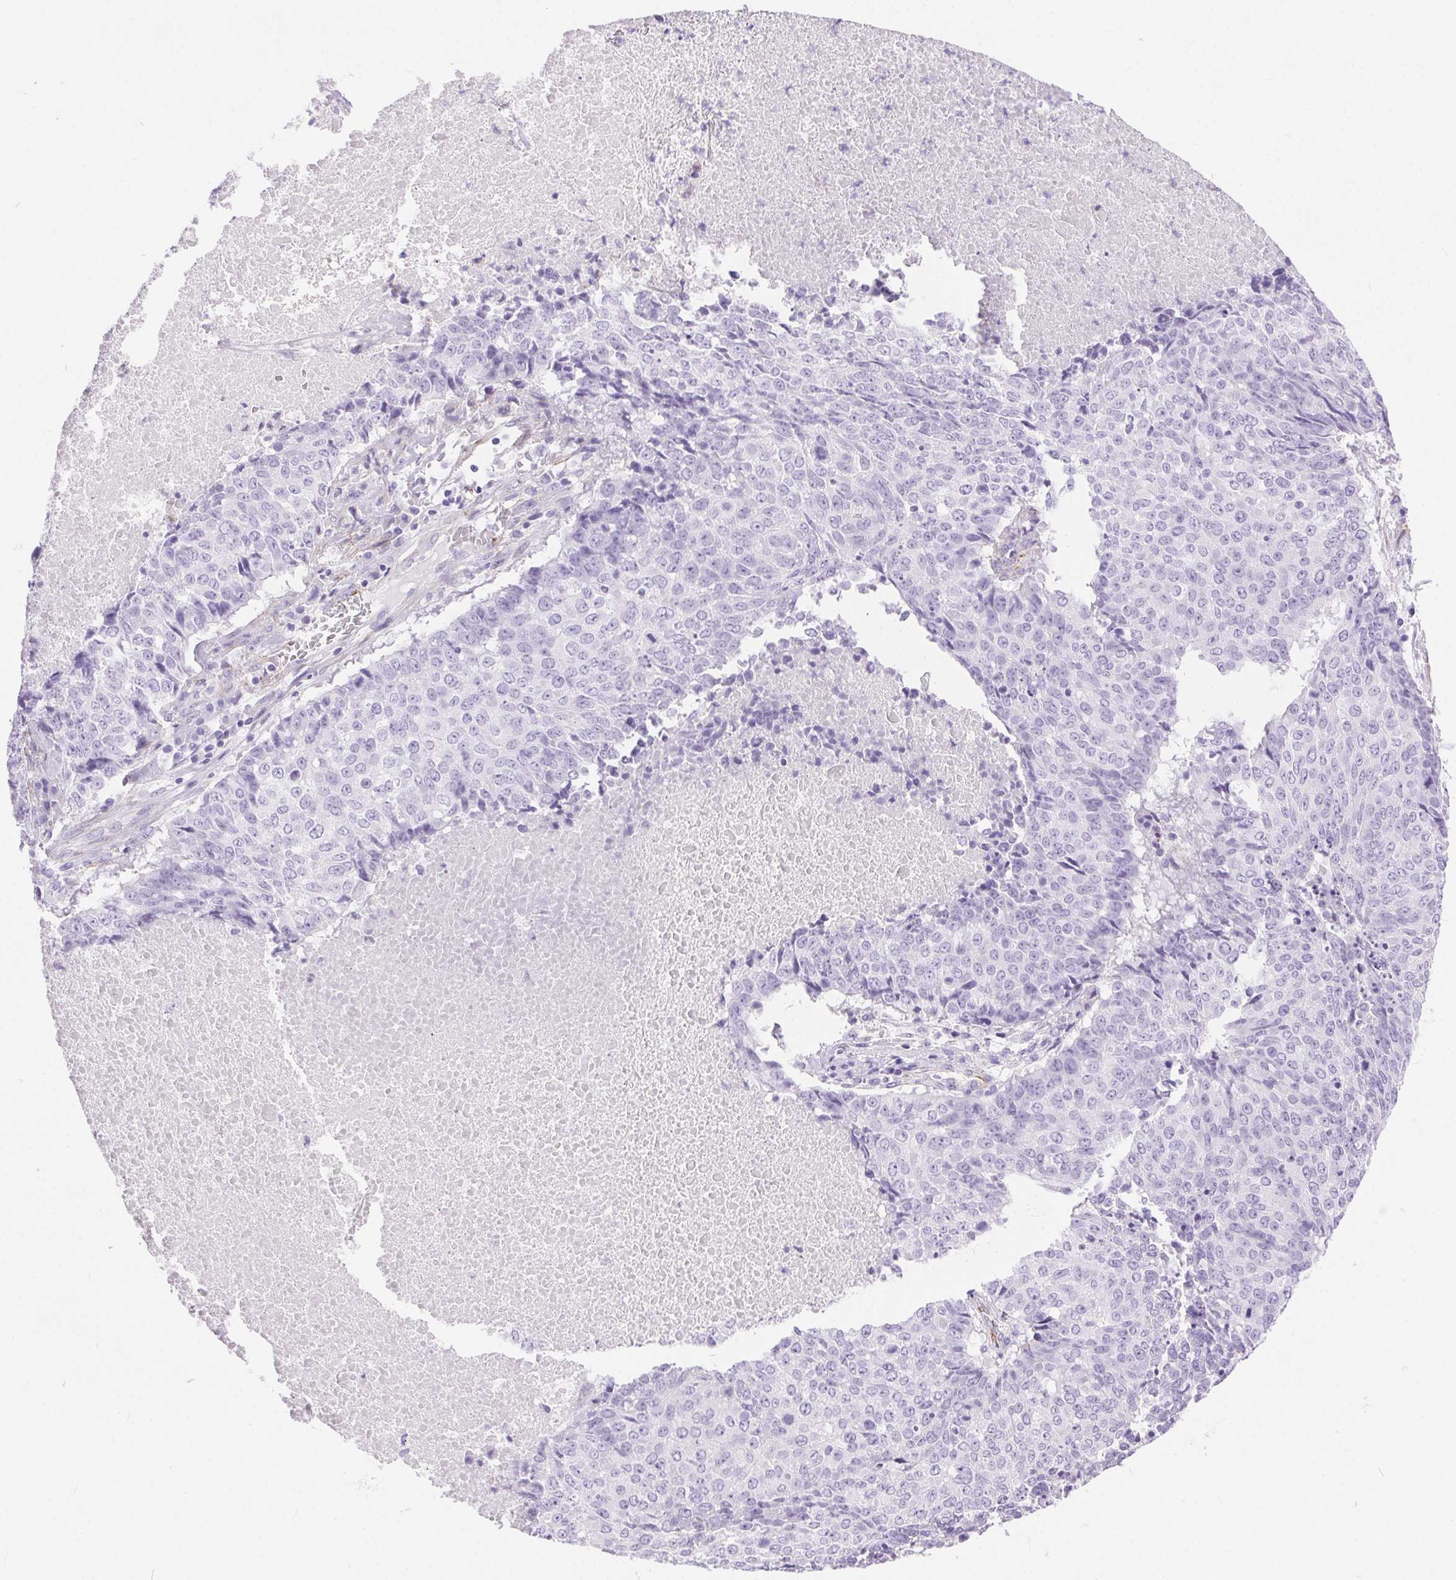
{"staining": {"intensity": "negative", "quantity": "none", "location": "none"}, "tissue": "lung cancer", "cell_type": "Tumor cells", "image_type": "cancer", "snomed": [{"axis": "morphology", "description": "Normal tissue, NOS"}, {"axis": "morphology", "description": "Squamous cell carcinoma, NOS"}, {"axis": "topography", "description": "Bronchus"}, {"axis": "topography", "description": "Lung"}], "caption": "Immunohistochemical staining of lung cancer (squamous cell carcinoma) demonstrates no significant staining in tumor cells.", "gene": "SHCBP1L", "patient": {"sex": "male", "age": 64}}